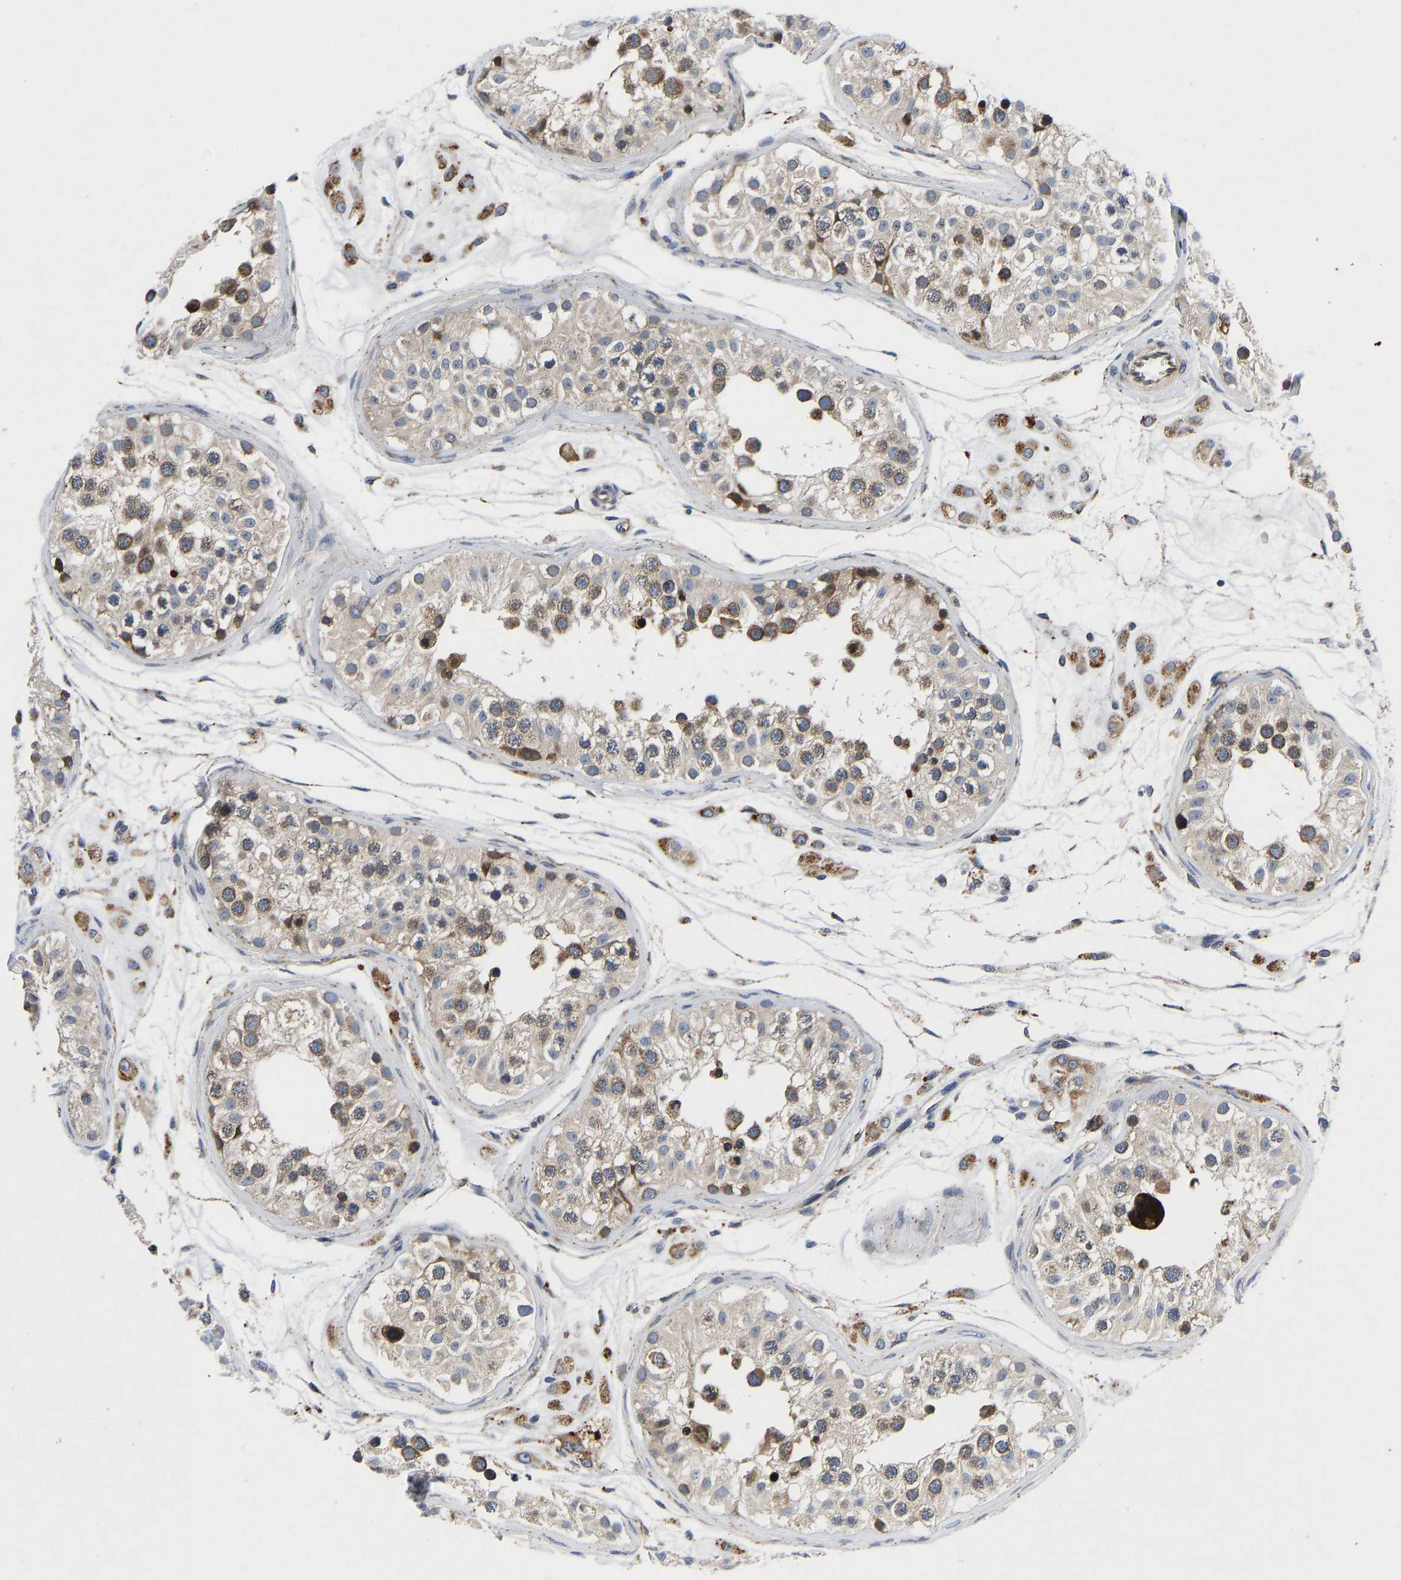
{"staining": {"intensity": "moderate", "quantity": ">75%", "location": "cytoplasmic/membranous"}, "tissue": "testis", "cell_type": "Cells in seminiferous ducts", "image_type": "normal", "snomed": [{"axis": "morphology", "description": "Normal tissue, NOS"}, {"axis": "morphology", "description": "Adenocarcinoma, metastatic, NOS"}, {"axis": "topography", "description": "Testis"}], "caption": "Immunohistochemistry micrograph of benign human testis stained for a protein (brown), which demonstrates medium levels of moderate cytoplasmic/membranous expression in approximately >75% of cells in seminiferous ducts.", "gene": "TMEM38B", "patient": {"sex": "male", "age": 26}}